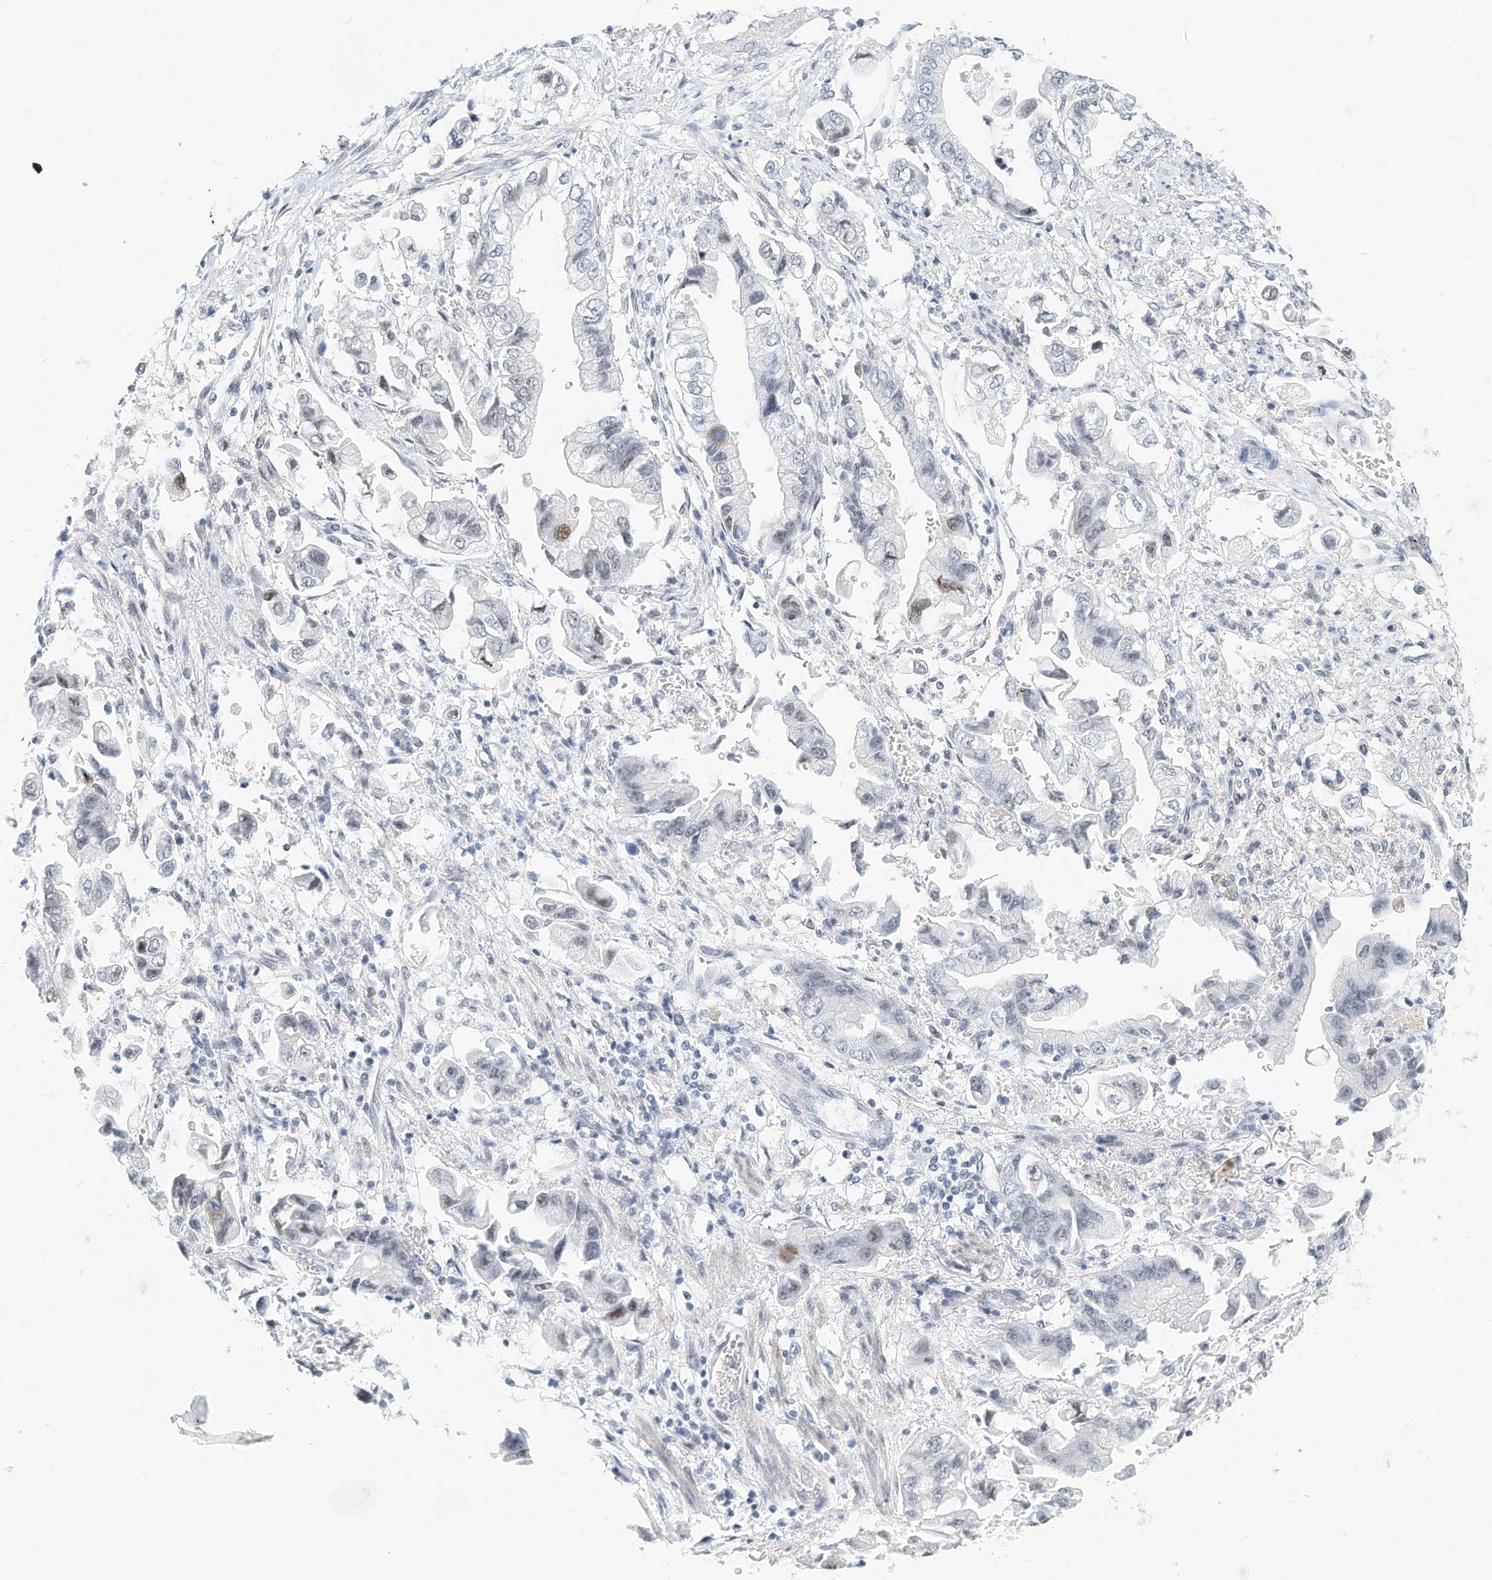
{"staining": {"intensity": "negative", "quantity": "none", "location": "none"}, "tissue": "stomach cancer", "cell_type": "Tumor cells", "image_type": "cancer", "snomed": [{"axis": "morphology", "description": "Adenocarcinoma, NOS"}, {"axis": "topography", "description": "Stomach"}], "caption": "Tumor cells are negative for protein expression in human adenocarcinoma (stomach). Nuclei are stained in blue.", "gene": "ARHGAP28", "patient": {"sex": "male", "age": 62}}